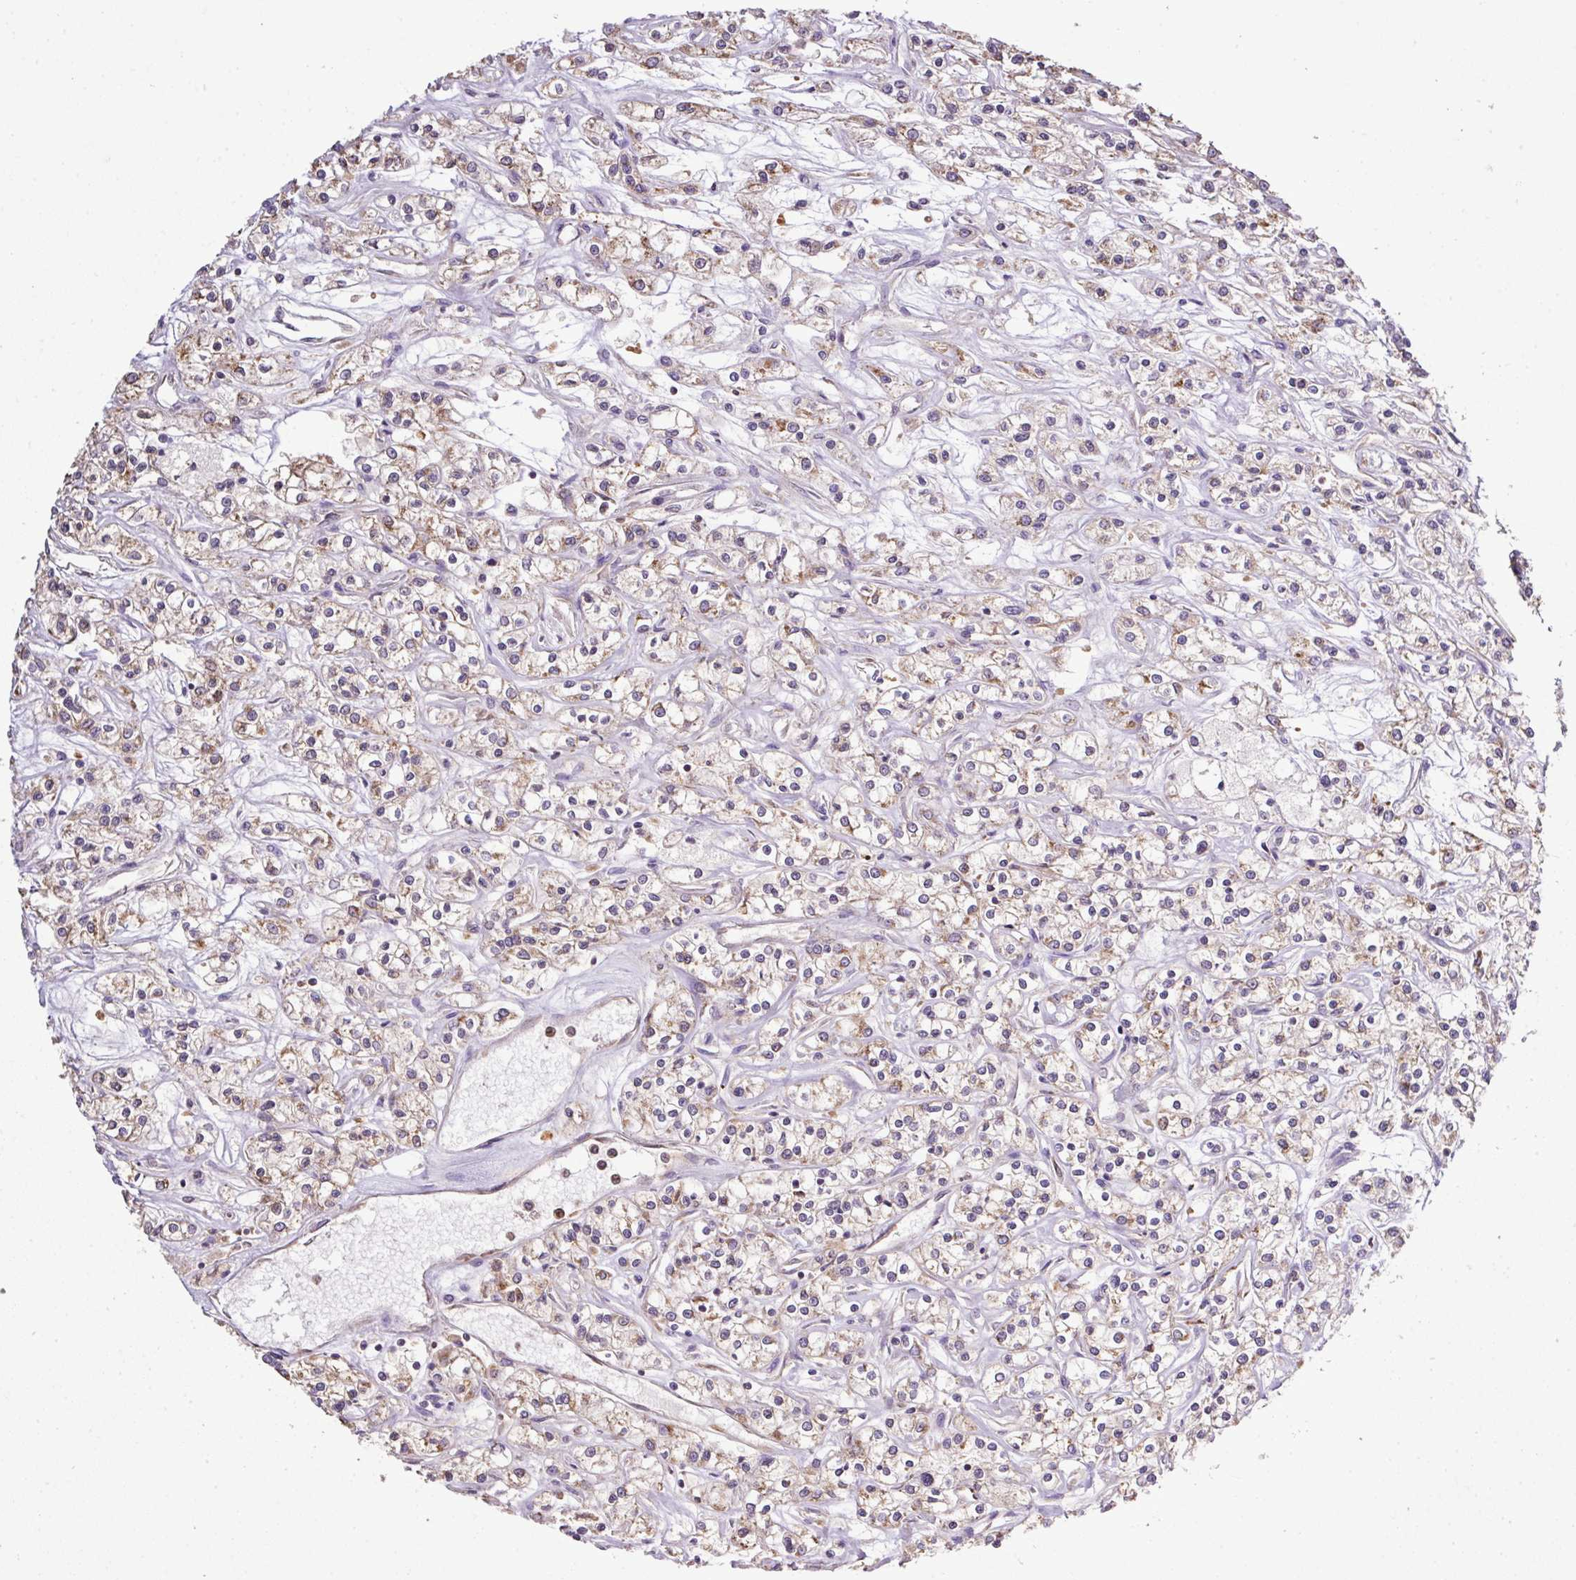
{"staining": {"intensity": "weak", "quantity": "25%-75%", "location": "cytoplasmic/membranous"}, "tissue": "renal cancer", "cell_type": "Tumor cells", "image_type": "cancer", "snomed": [{"axis": "morphology", "description": "Adenocarcinoma, NOS"}, {"axis": "topography", "description": "Kidney"}], "caption": "Protein expression analysis of renal cancer (adenocarcinoma) exhibits weak cytoplasmic/membranous expression in about 25%-75% of tumor cells.", "gene": "SMCO4", "patient": {"sex": "female", "age": 59}}